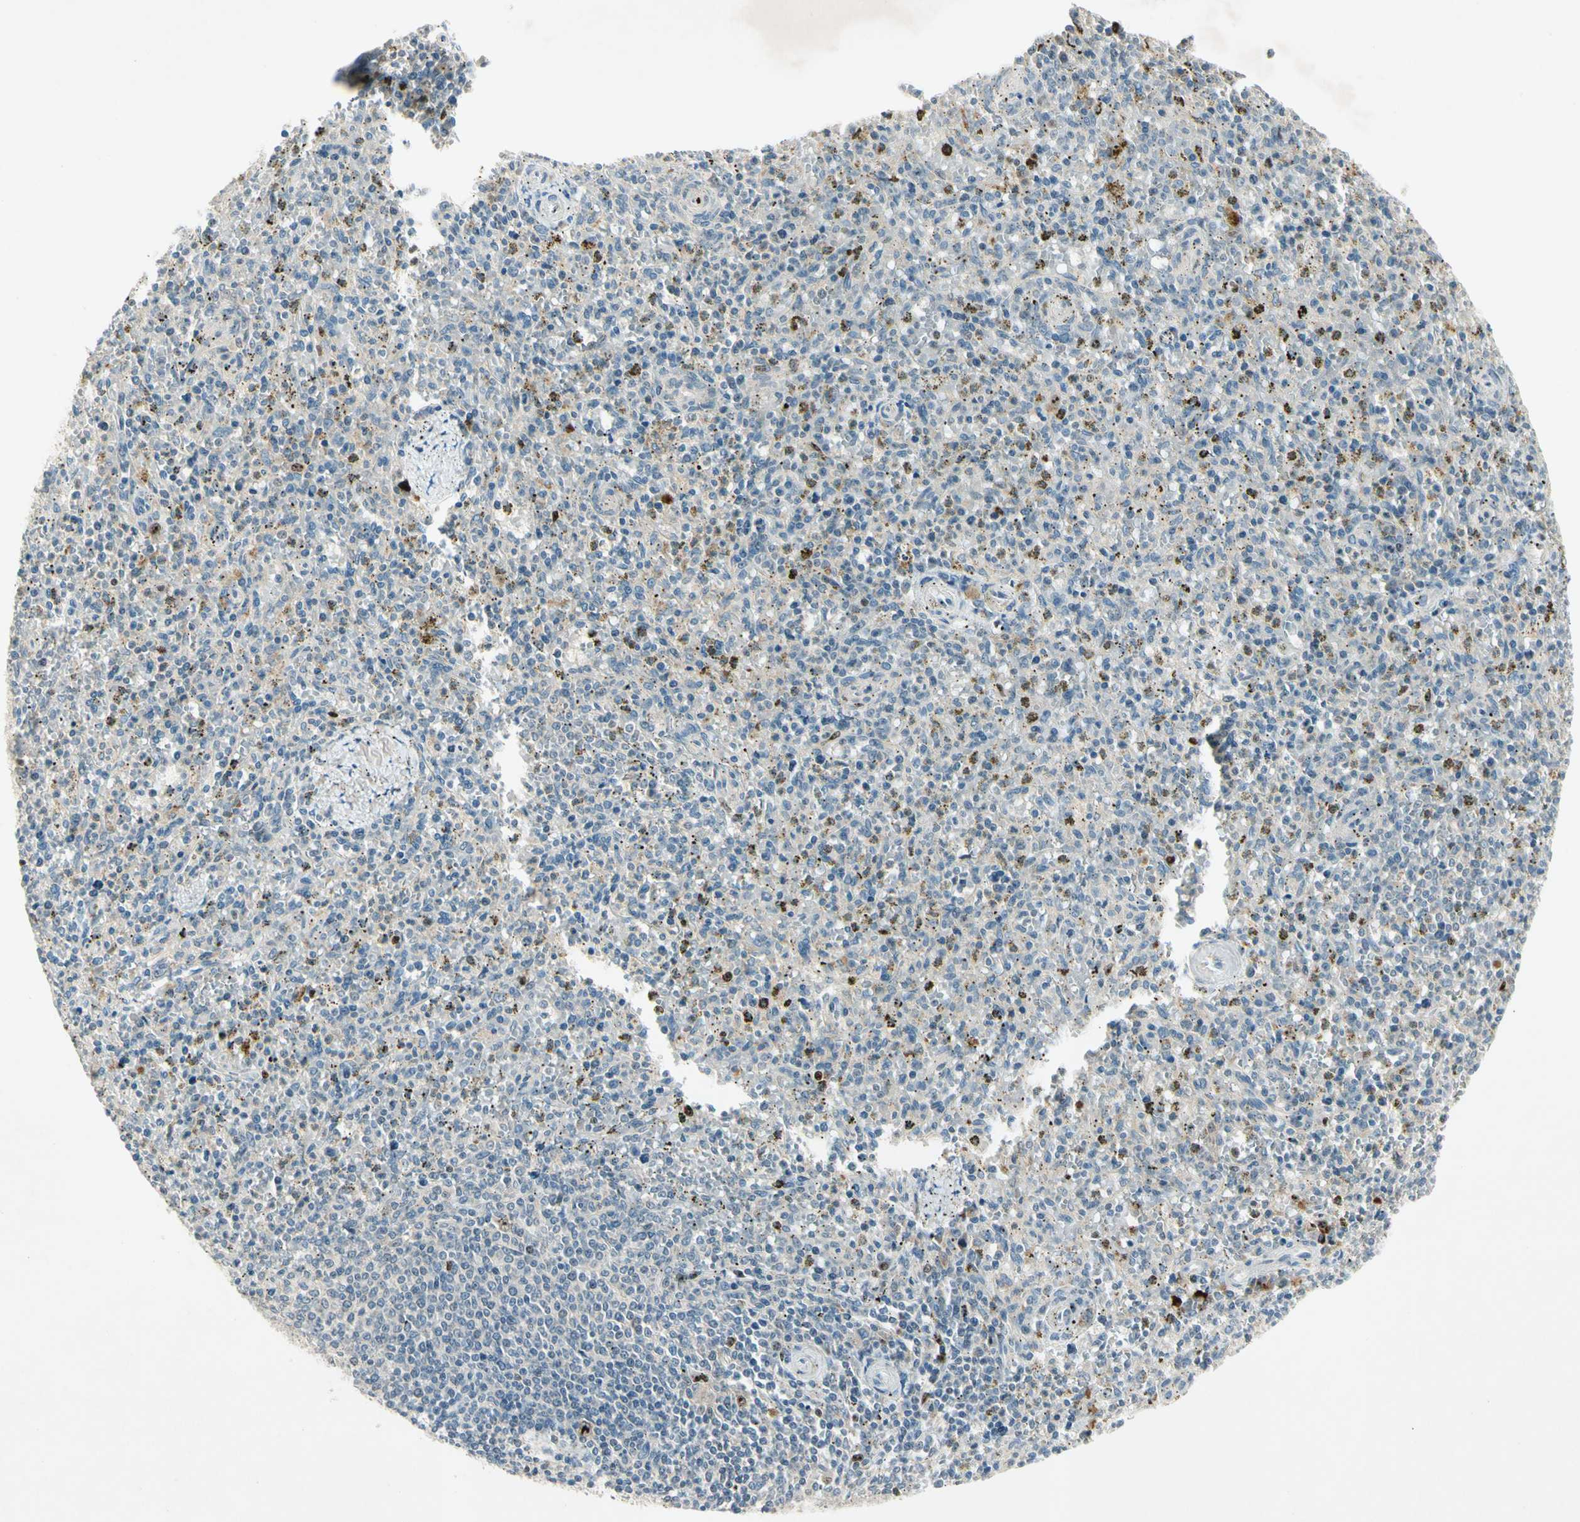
{"staining": {"intensity": "strong", "quantity": "<25%", "location": "nuclear"}, "tissue": "spleen", "cell_type": "Cells in red pulp", "image_type": "normal", "snomed": [{"axis": "morphology", "description": "Normal tissue, NOS"}, {"axis": "topography", "description": "Spleen"}], "caption": "Immunohistochemistry (IHC) micrograph of unremarkable spleen stained for a protein (brown), which exhibits medium levels of strong nuclear positivity in approximately <25% of cells in red pulp.", "gene": "PITX1", "patient": {"sex": "male", "age": 72}}